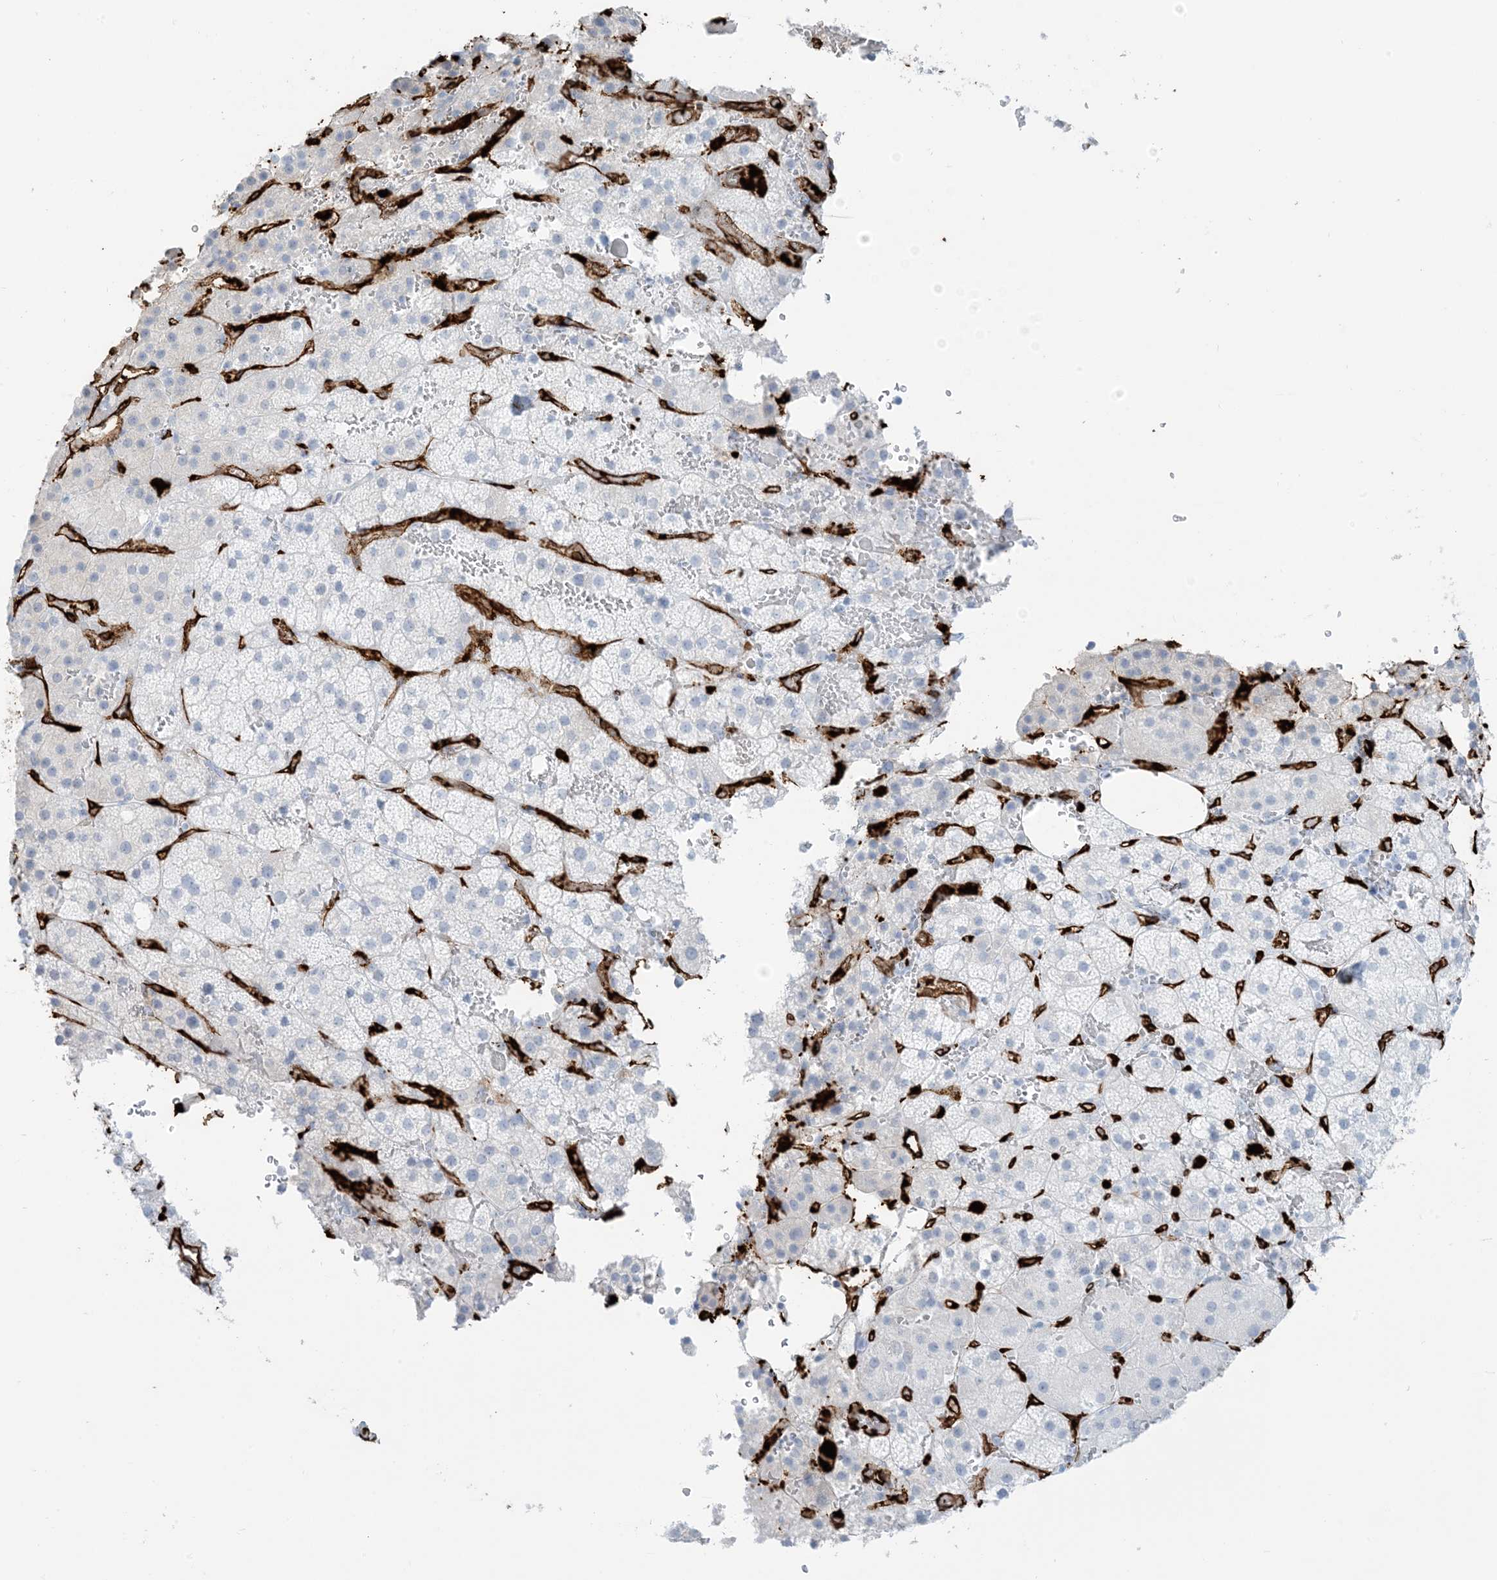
{"staining": {"intensity": "negative", "quantity": "none", "location": "none"}, "tissue": "adrenal gland", "cell_type": "Glandular cells", "image_type": "normal", "snomed": [{"axis": "morphology", "description": "Normal tissue, NOS"}, {"axis": "topography", "description": "Adrenal gland"}], "caption": "Glandular cells are negative for brown protein staining in normal adrenal gland. The staining is performed using DAB brown chromogen with nuclei counter-stained in using hematoxylin.", "gene": "EPS8L3", "patient": {"sex": "female", "age": 59}}